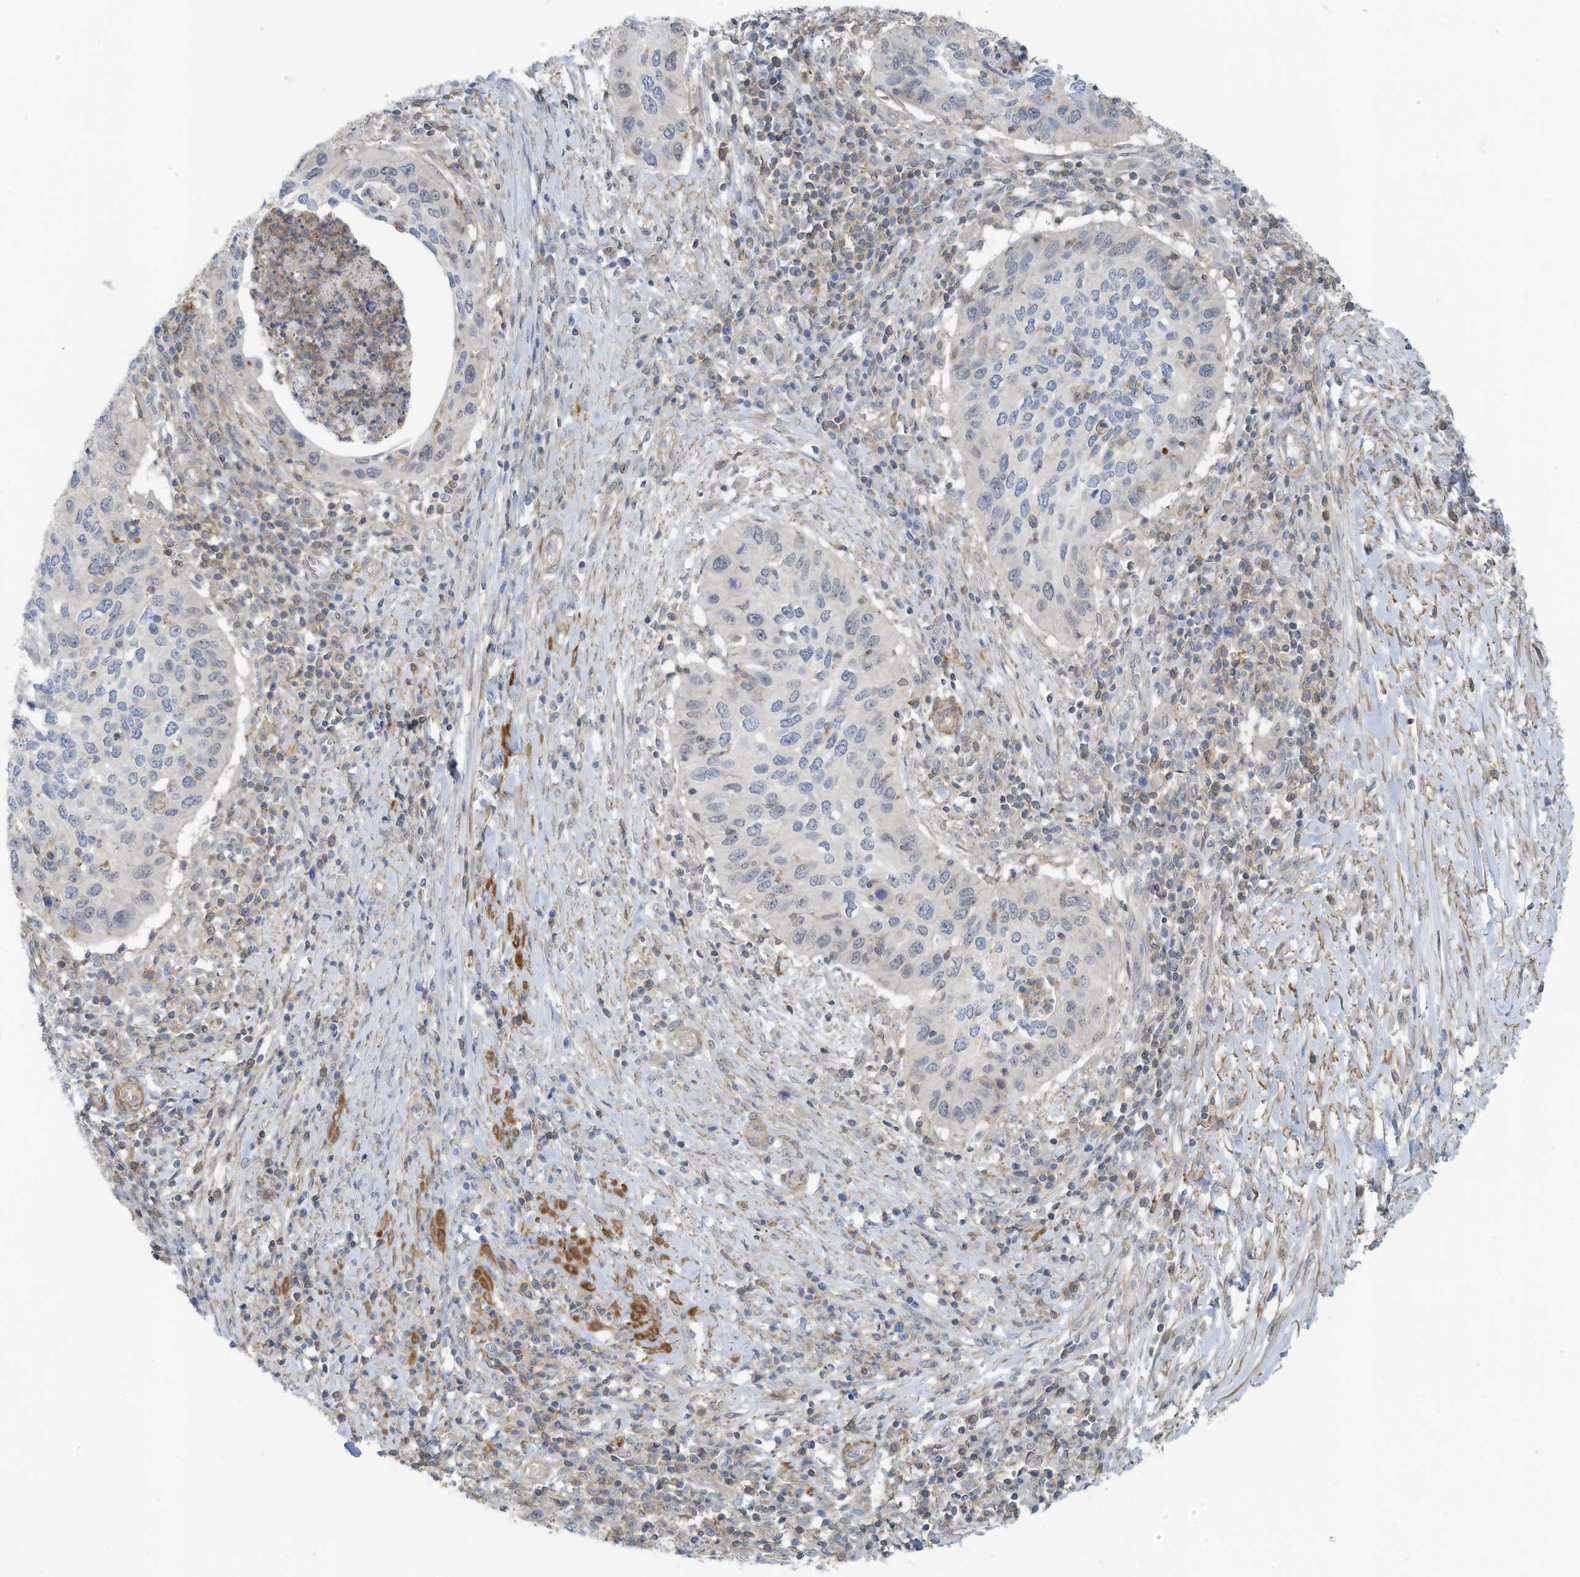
{"staining": {"intensity": "negative", "quantity": "none", "location": "none"}, "tissue": "cervical cancer", "cell_type": "Tumor cells", "image_type": "cancer", "snomed": [{"axis": "morphology", "description": "Squamous cell carcinoma, NOS"}, {"axis": "topography", "description": "Cervix"}], "caption": "Immunohistochemistry of cervical squamous cell carcinoma exhibits no positivity in tumor cells.", "gene": "ZNF846", "patient": {"sex": "female", "age": 38}}